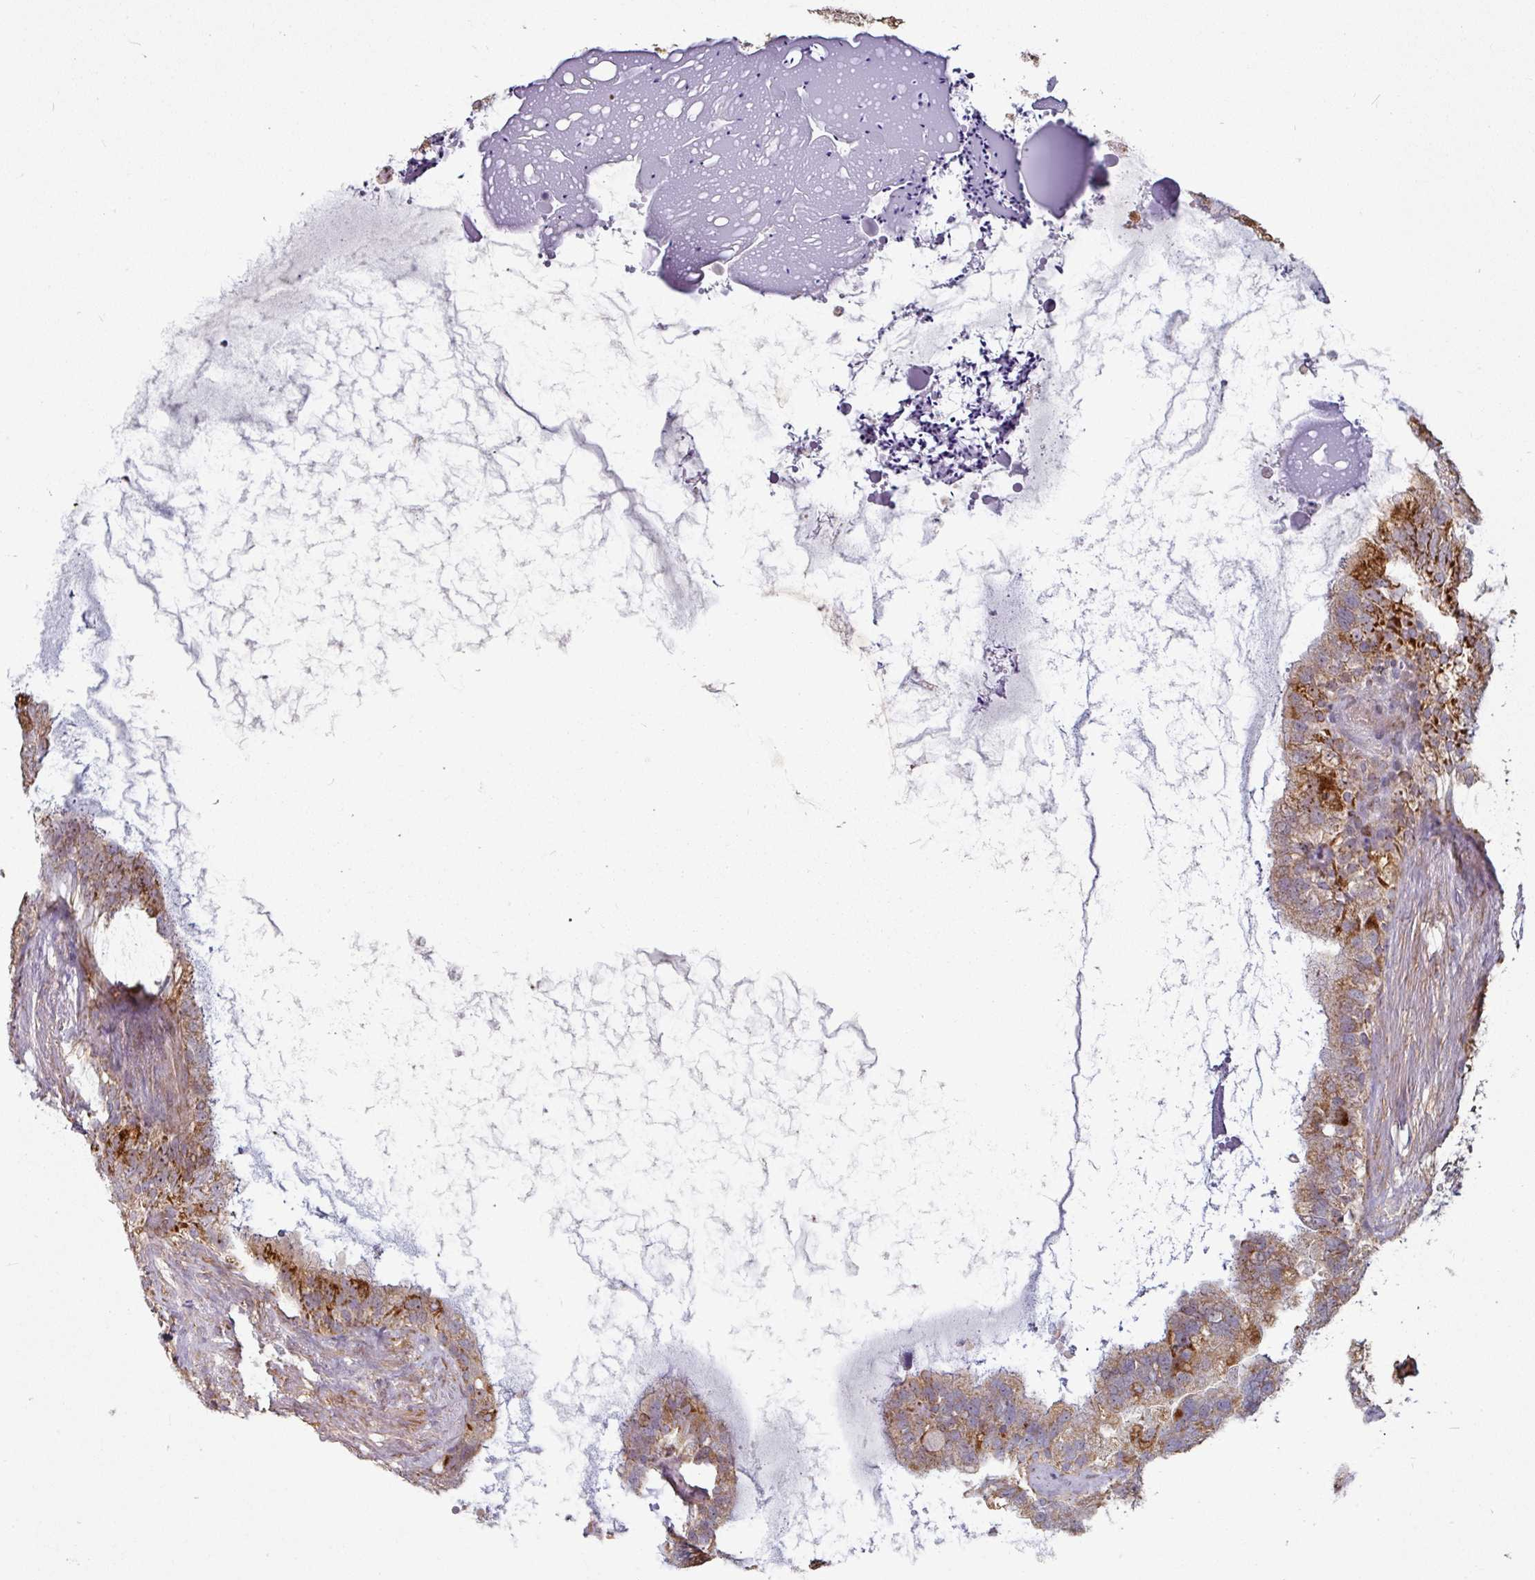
{"staining": {"intensity": "moderate", "quantity": "25%-75%", "location": "cytoplasmic/membranous"}, "tissue": "seminal vesicle", "cell_type": "Glandular cells", "image_type": "normal", "snomed": [{"axis": "morphology", "description": "Normal tissue, NOS"}, {"axis": "topography", "description": "Seminal veicle"}, {"axis": "topography", "description": "Peripheral nerve tissue"}], "caption": "Normal seminal vesicle was stained to show a protein in brown. There is medium levels of moderate cytoplasmic/membranous positivity in approximately 25%-75% of glandular cells.", "gene": "OR2D3", "patient": {"sex": "male", "age": 76}}